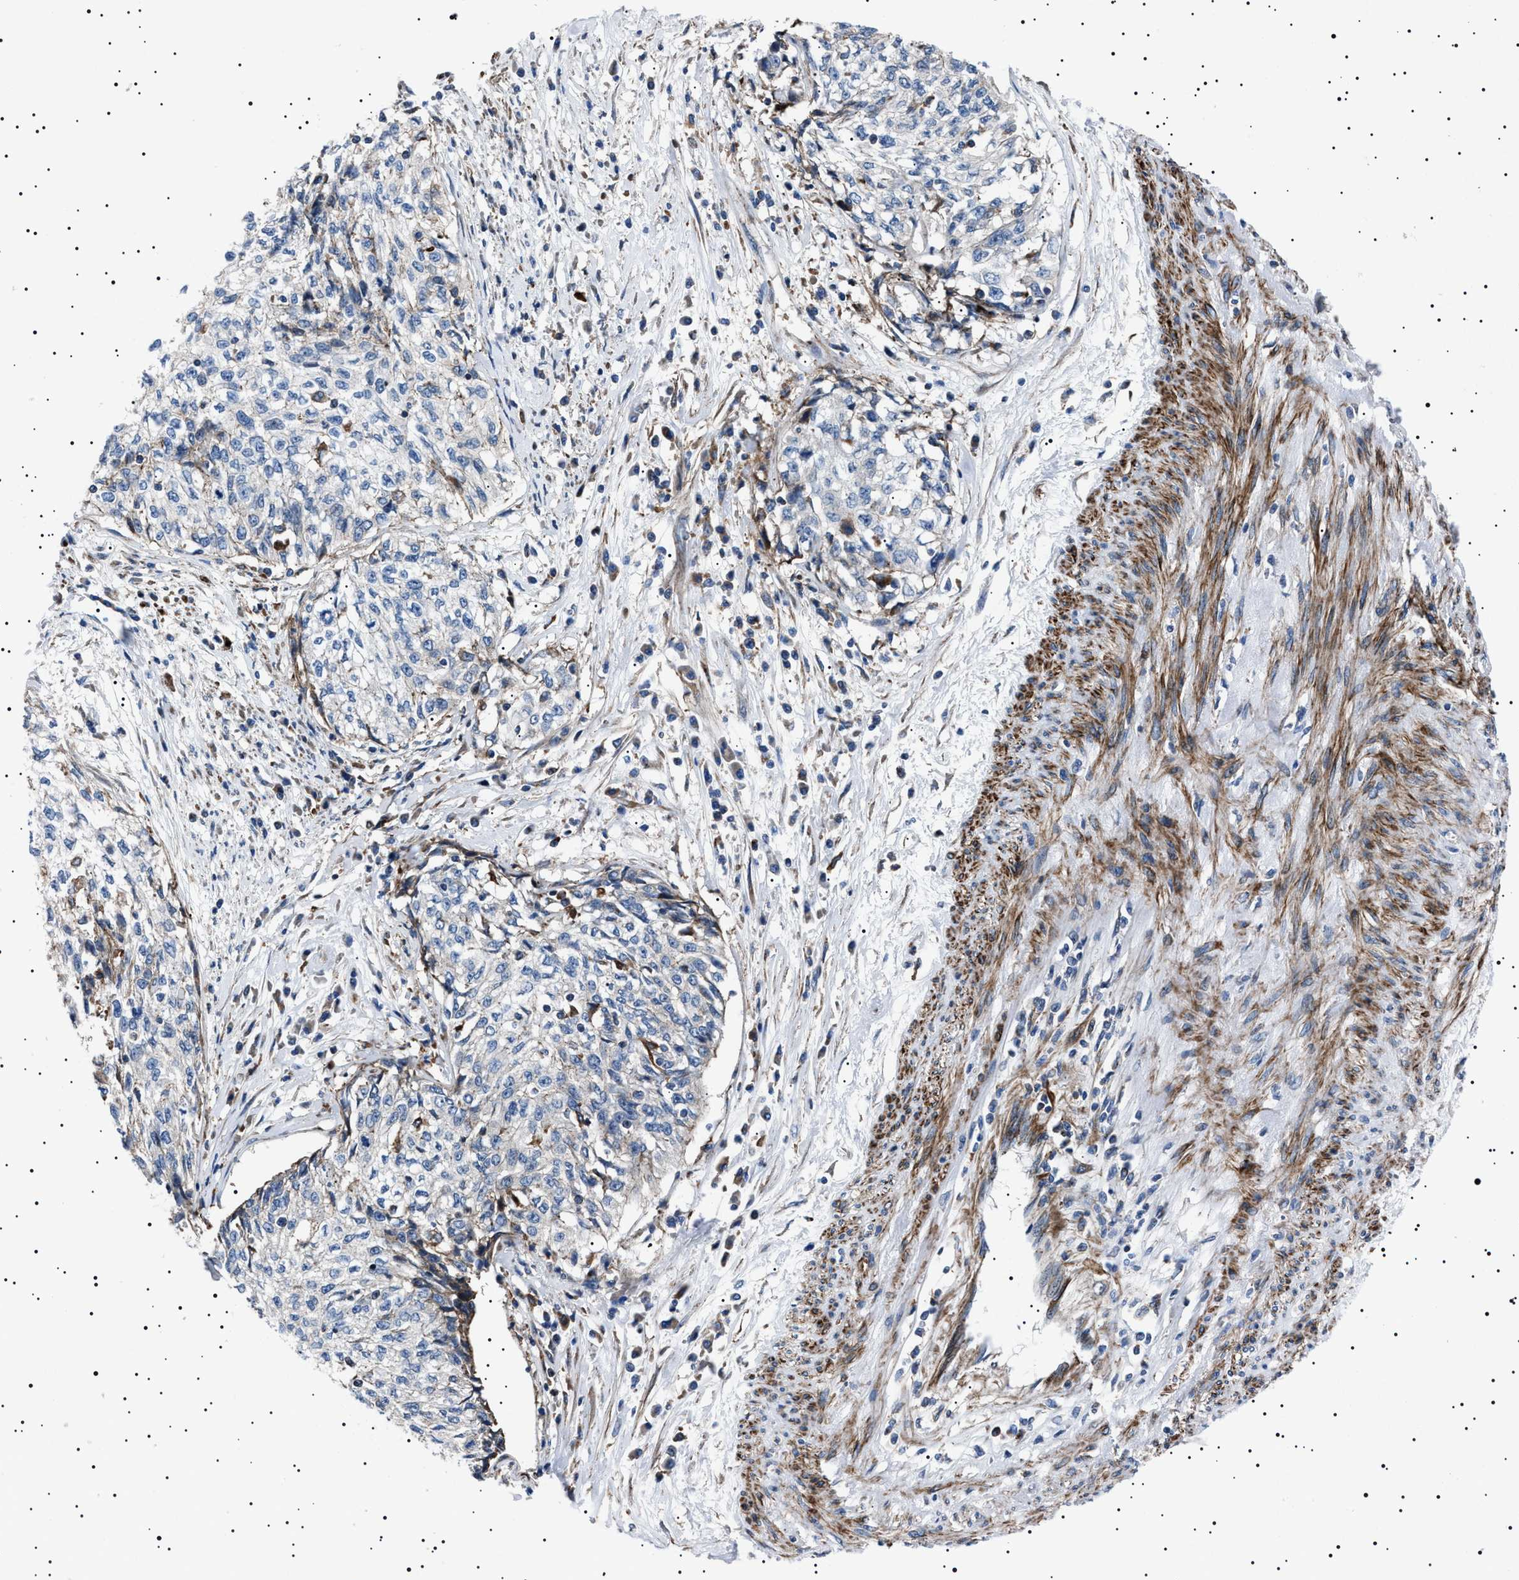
{"staining": {"intensity": "negative", "quantity": "none", "location": "none"}, "tissue": "cervical cancer", "cell_type": "Tumor cells", "image_type": "cancer", "snomed": [{"axis": "morphology", "description": "Squamous cell carcinoma, NOS"}, {"axis": "topography", "description": "Cervix"}], "caption": "This is a histopathology image of immunohistochemistry (IHC) staining of cervical cancer (squamous cell carcinoma), which shows no expression in tumor cells.", "gene": "NEU1", "patient": {"sex": "female", "age": 57}}